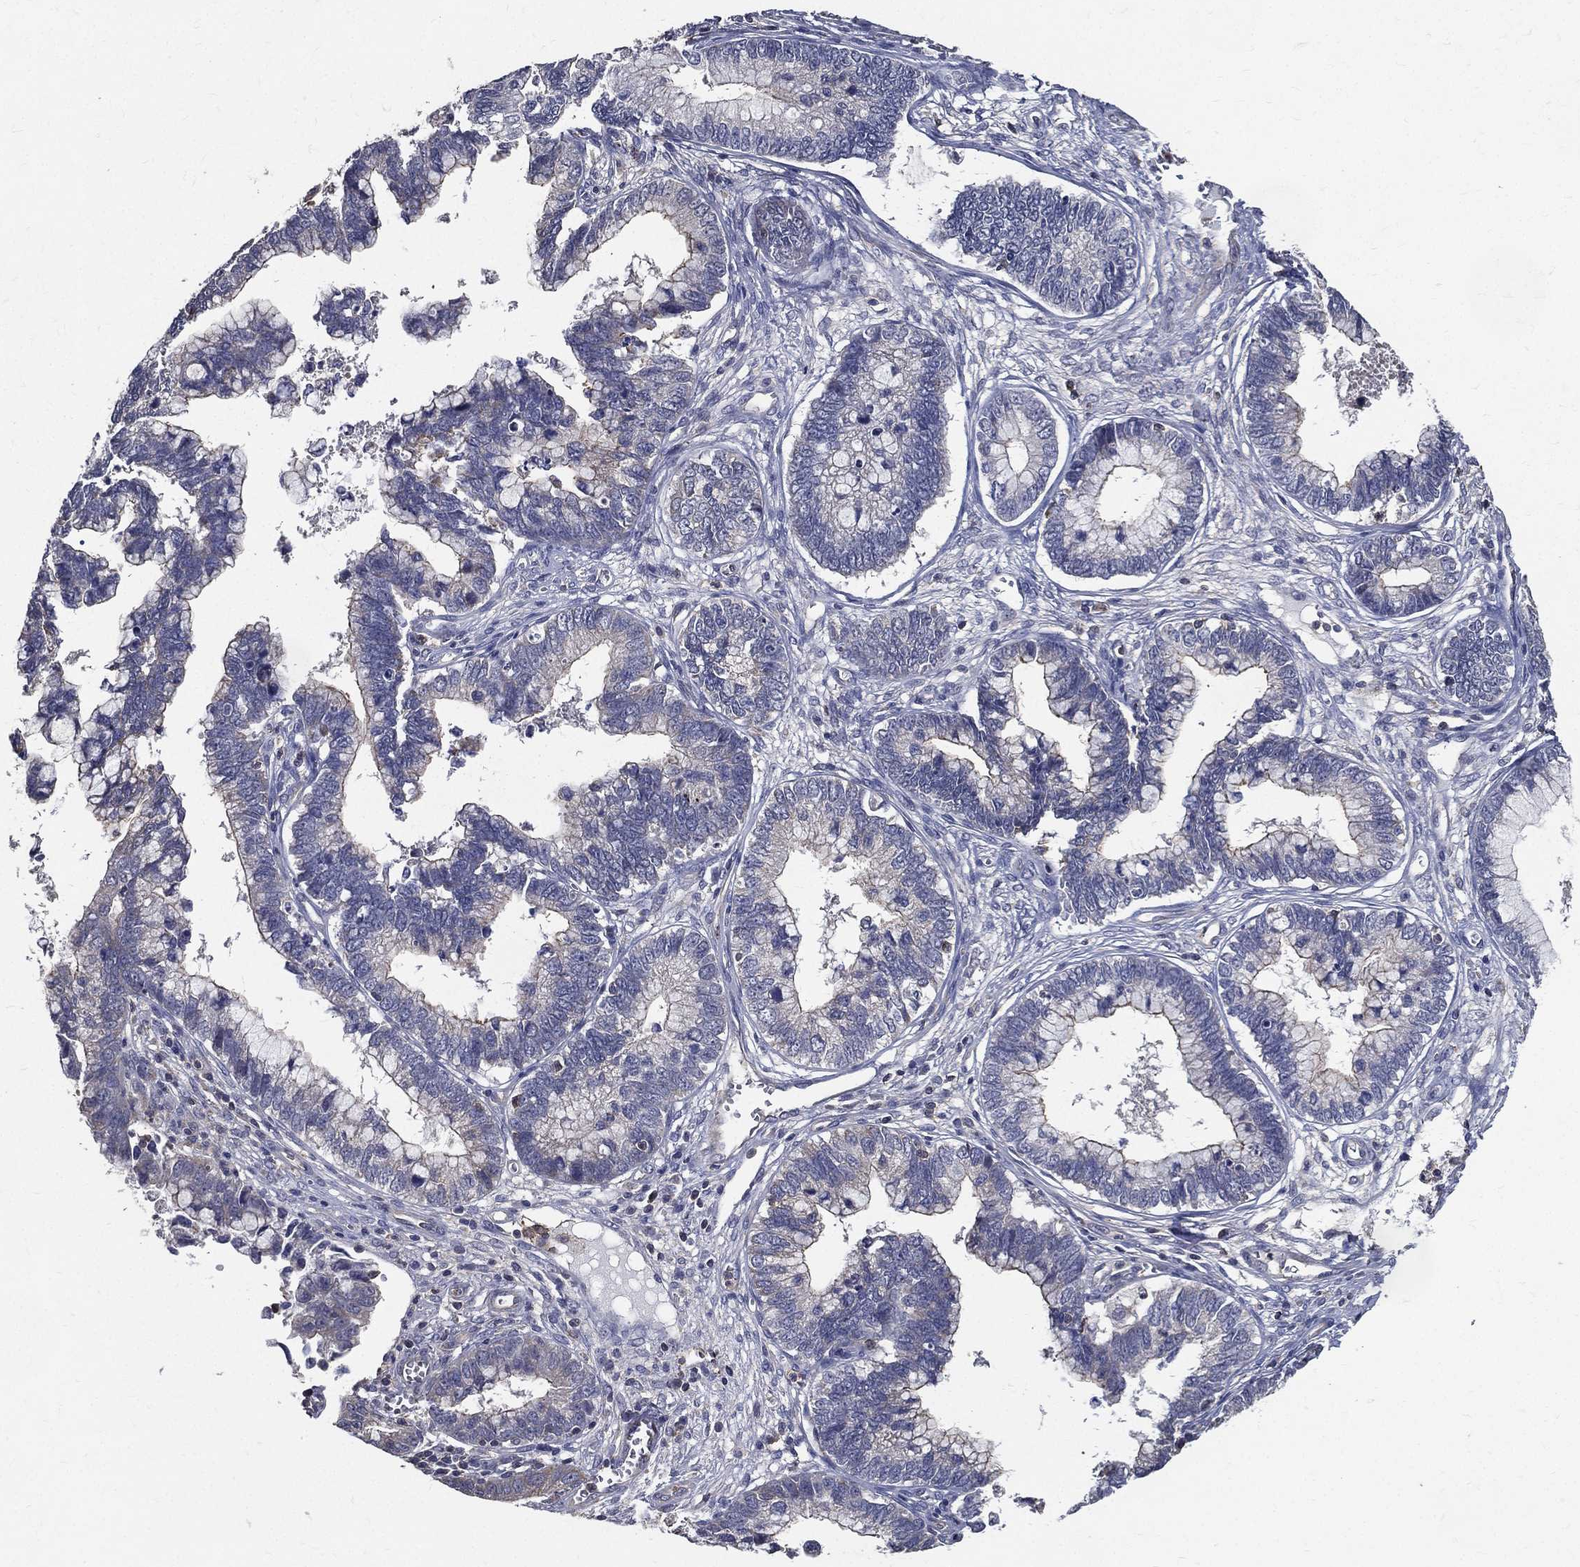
{"staining": {"intensity": "negative", "quantity": "none", "location": "none"}, "tissue": "cervical cancer", "cell_type": "Tumor cells", "image_type": "cancer", "snomed": [{"axis": "morphology", "description": "Adenocarcinoma, NOS"}, {"axis": "topography", "description": "Cervix"}], "caption": "This is an IHC image of cervical cancer (adenocarcinoma). There is no expression in tumor cells.", "gene": "SERPINB2", "patient": {"sex": "female", "age": 44}}